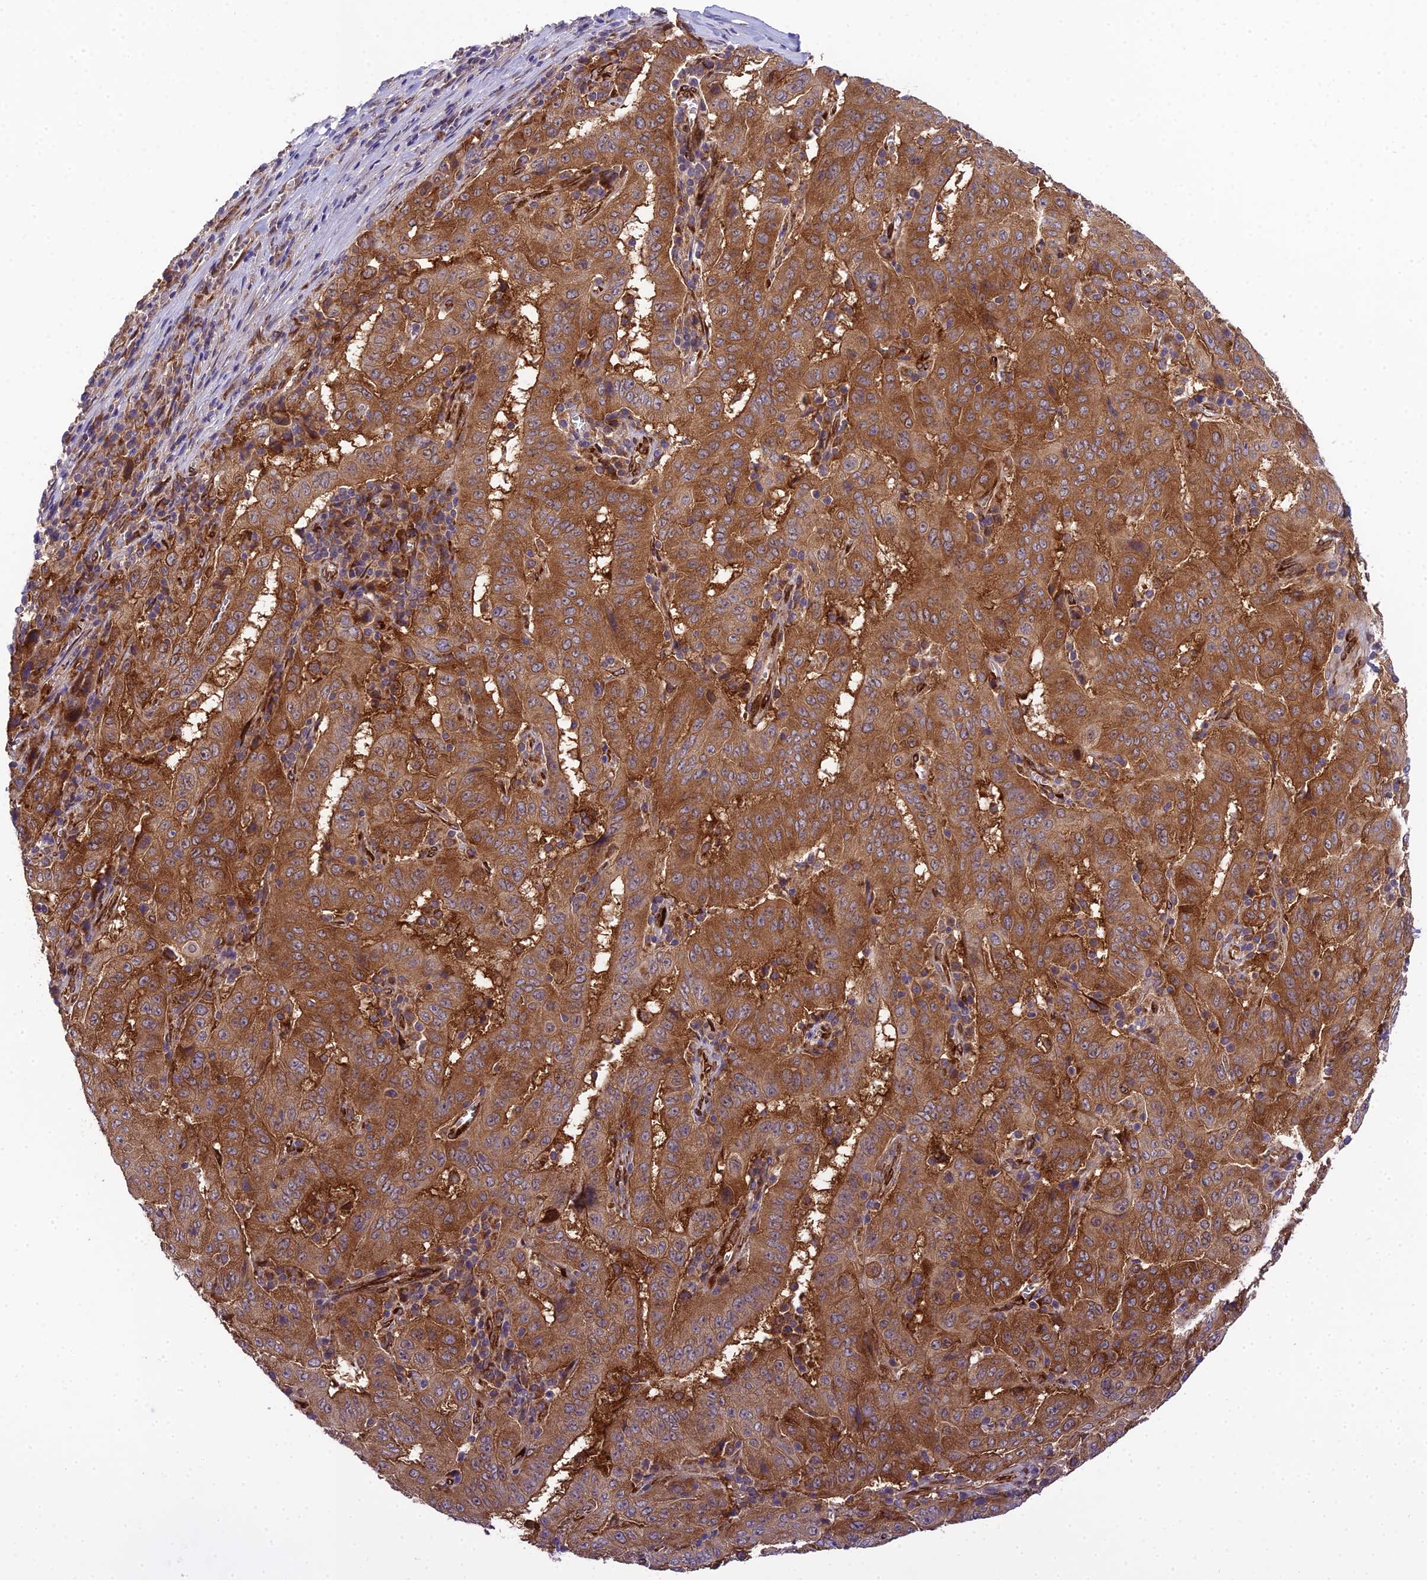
{"staining": {"intensity": "strong", "quantity": ">75%", "location": "cytoplasmic/membranous"}, "tissue": "pancreatic cancer", "cell_type": "Tumor cells", "image_type": "cancer", "snomed": [{"axis": "morphology", "description": "Adenocarcinoma, NOS"}, {"axis": "topography", "description": "Pancreas"}], "caption": "Protein staining demonstrates strong cytoplasmic/membranous positivity in about >75% of tumor cells in pancreatic adenocarcinoma.", "gene": "DHCR7", "patient": {"sex": "male", "age": 63}}